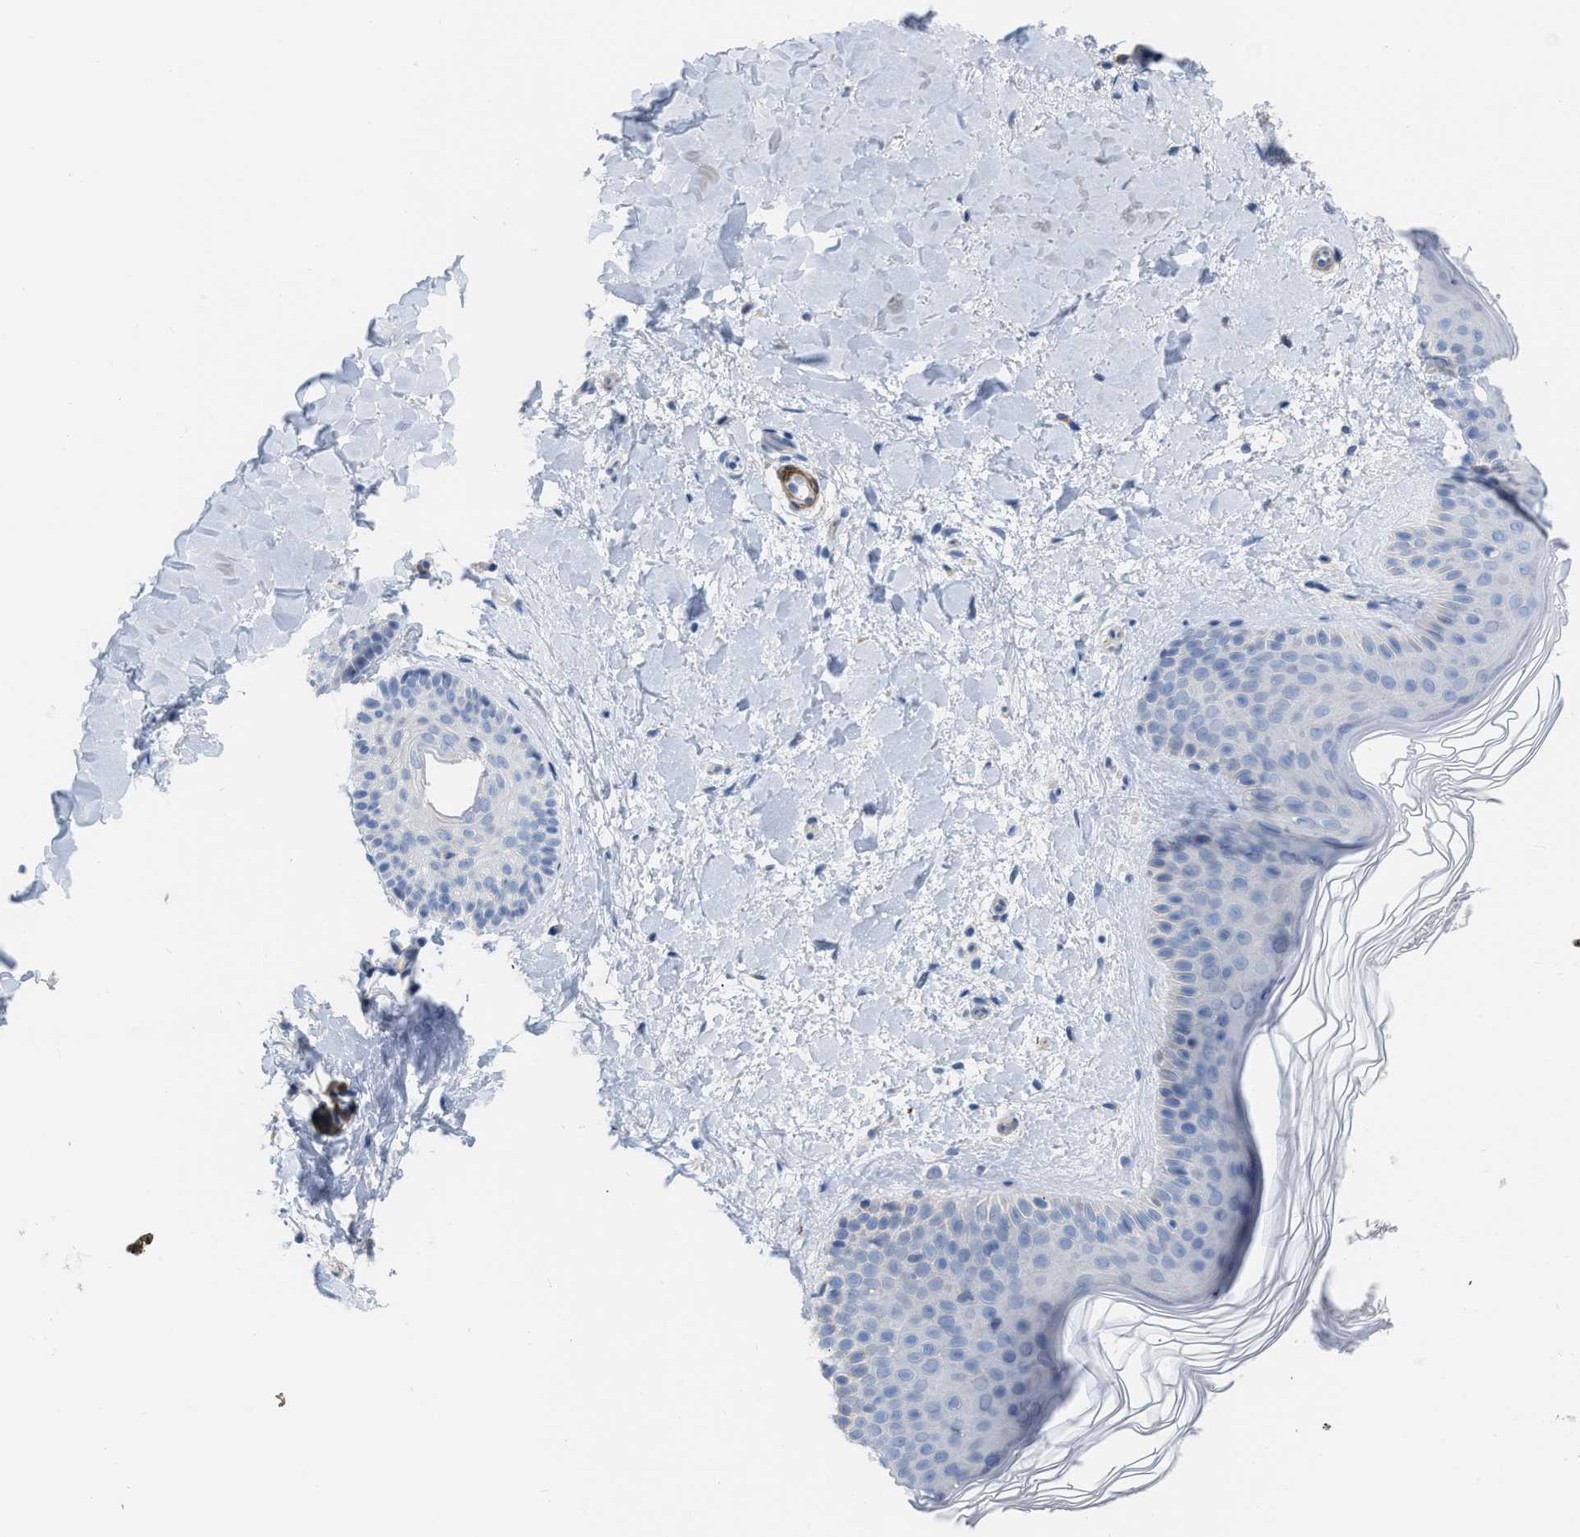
{"staining": {"intensity": "negative", "quantity": "none", "location": "none"}, "tissue": "skin", "cell_type": "Fibroblasts", "image_type": "normal", "snomed": [{"axis": "morphology", "description": "Normal tissue, NOS"}, {"axis": "morphology", "description": "Malignant melanoma, Metastatic site"}, {"axis": "topography", "description": "Skin"}], "caption": "Micrograph shows no protein expression in fibroblasts of unremarkable skin. Nuclei are stained in blue.", "gene": "TAGLN", "patient": {"sex": "male", "age": 41}}